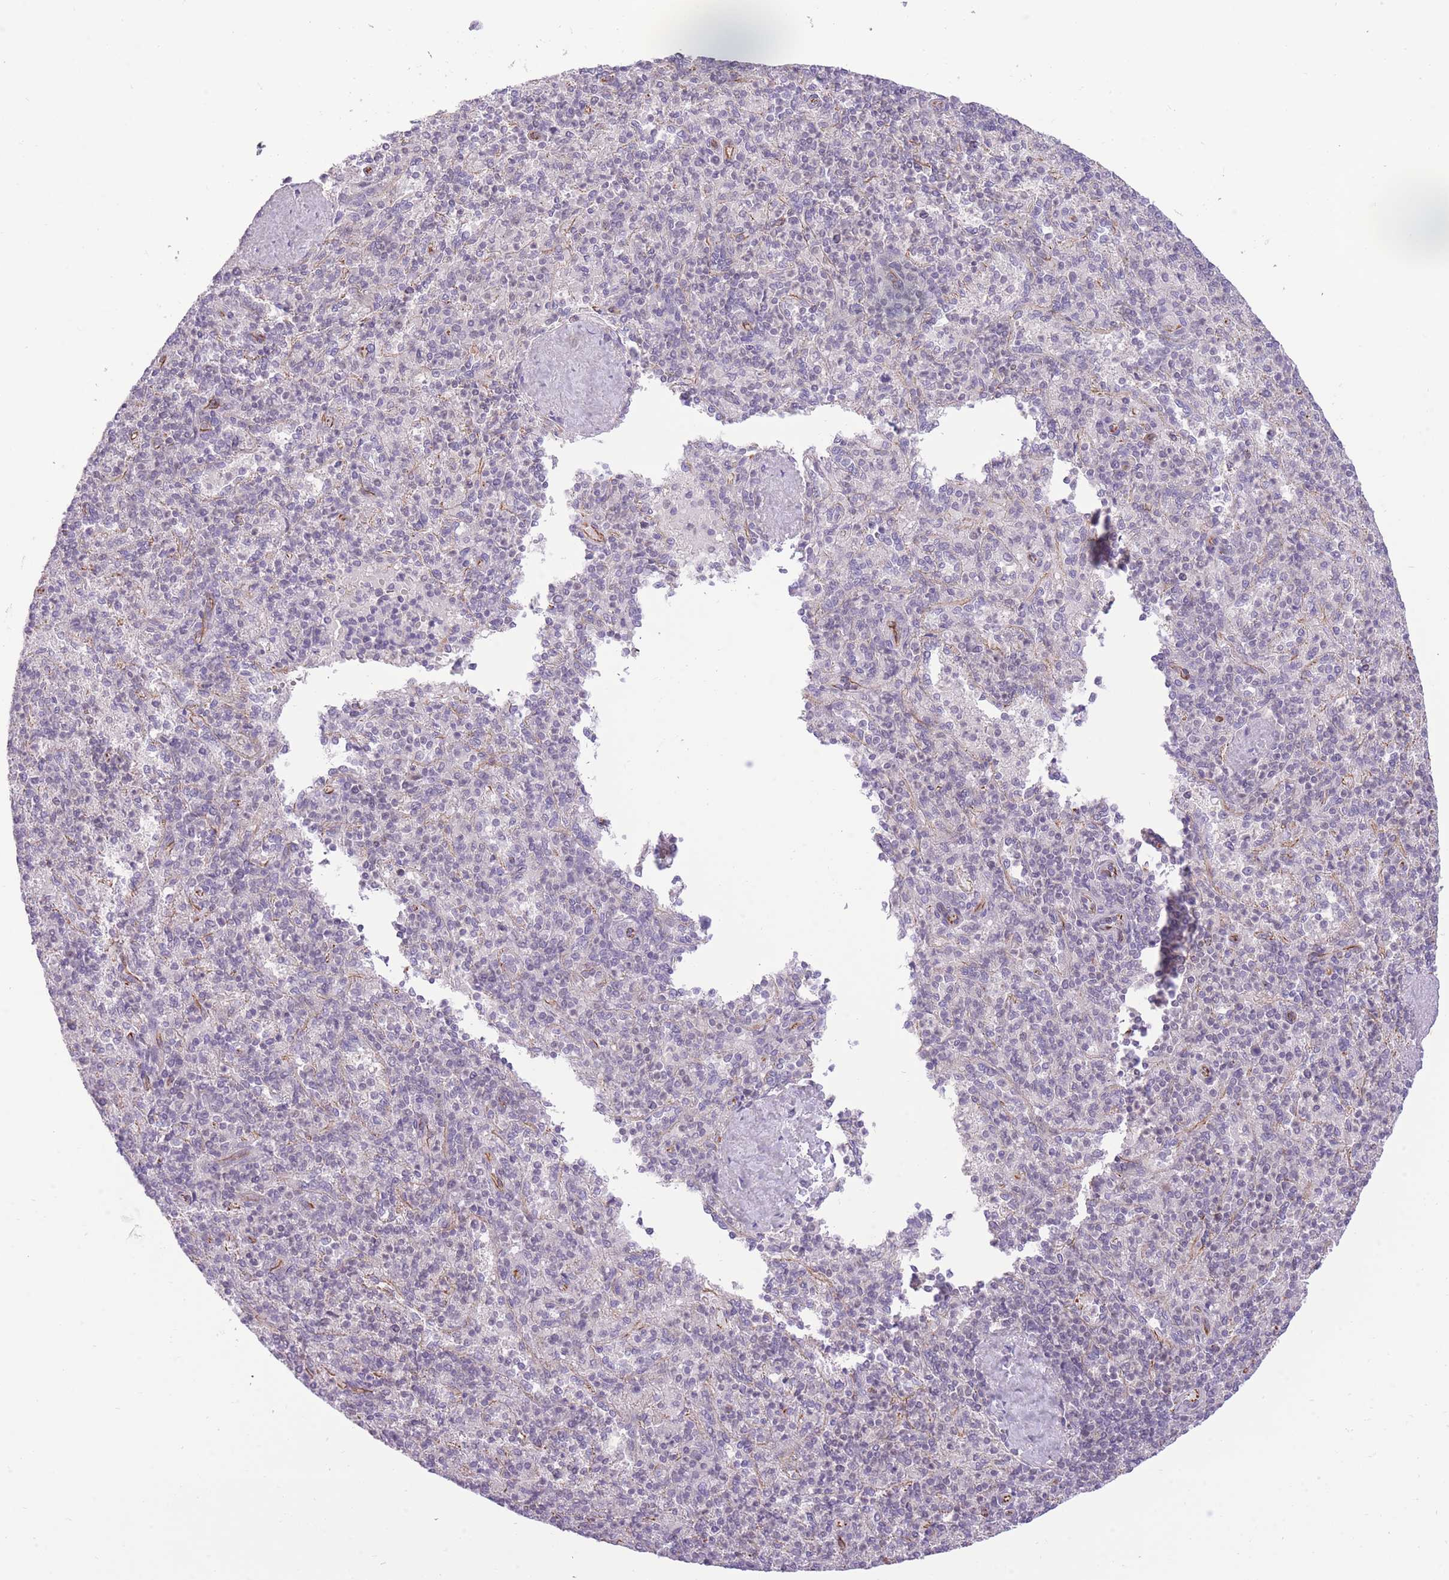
{"staining": {"intensity": "negative", "quantity": "none", "location": "none"}, "tissue": "spleen", "cell_type": "Cells in red pulp", "image_type": "normal", "snomed": [{"axis": "morphology", "description": "Normal tissue, NOS"}, {"axis": "topography", "description": "Spleen"}], "caption": "Histopathology image shows no protein expression in cells in red pulp of benign spleen. The staining was performed using DAB to visualize the protein expression in brown, while the nuclei were stained in blue with hematoxylin (Magnification: 20x).", "gene": "ELL", "patient": {"sex": "male", "age": 82}}